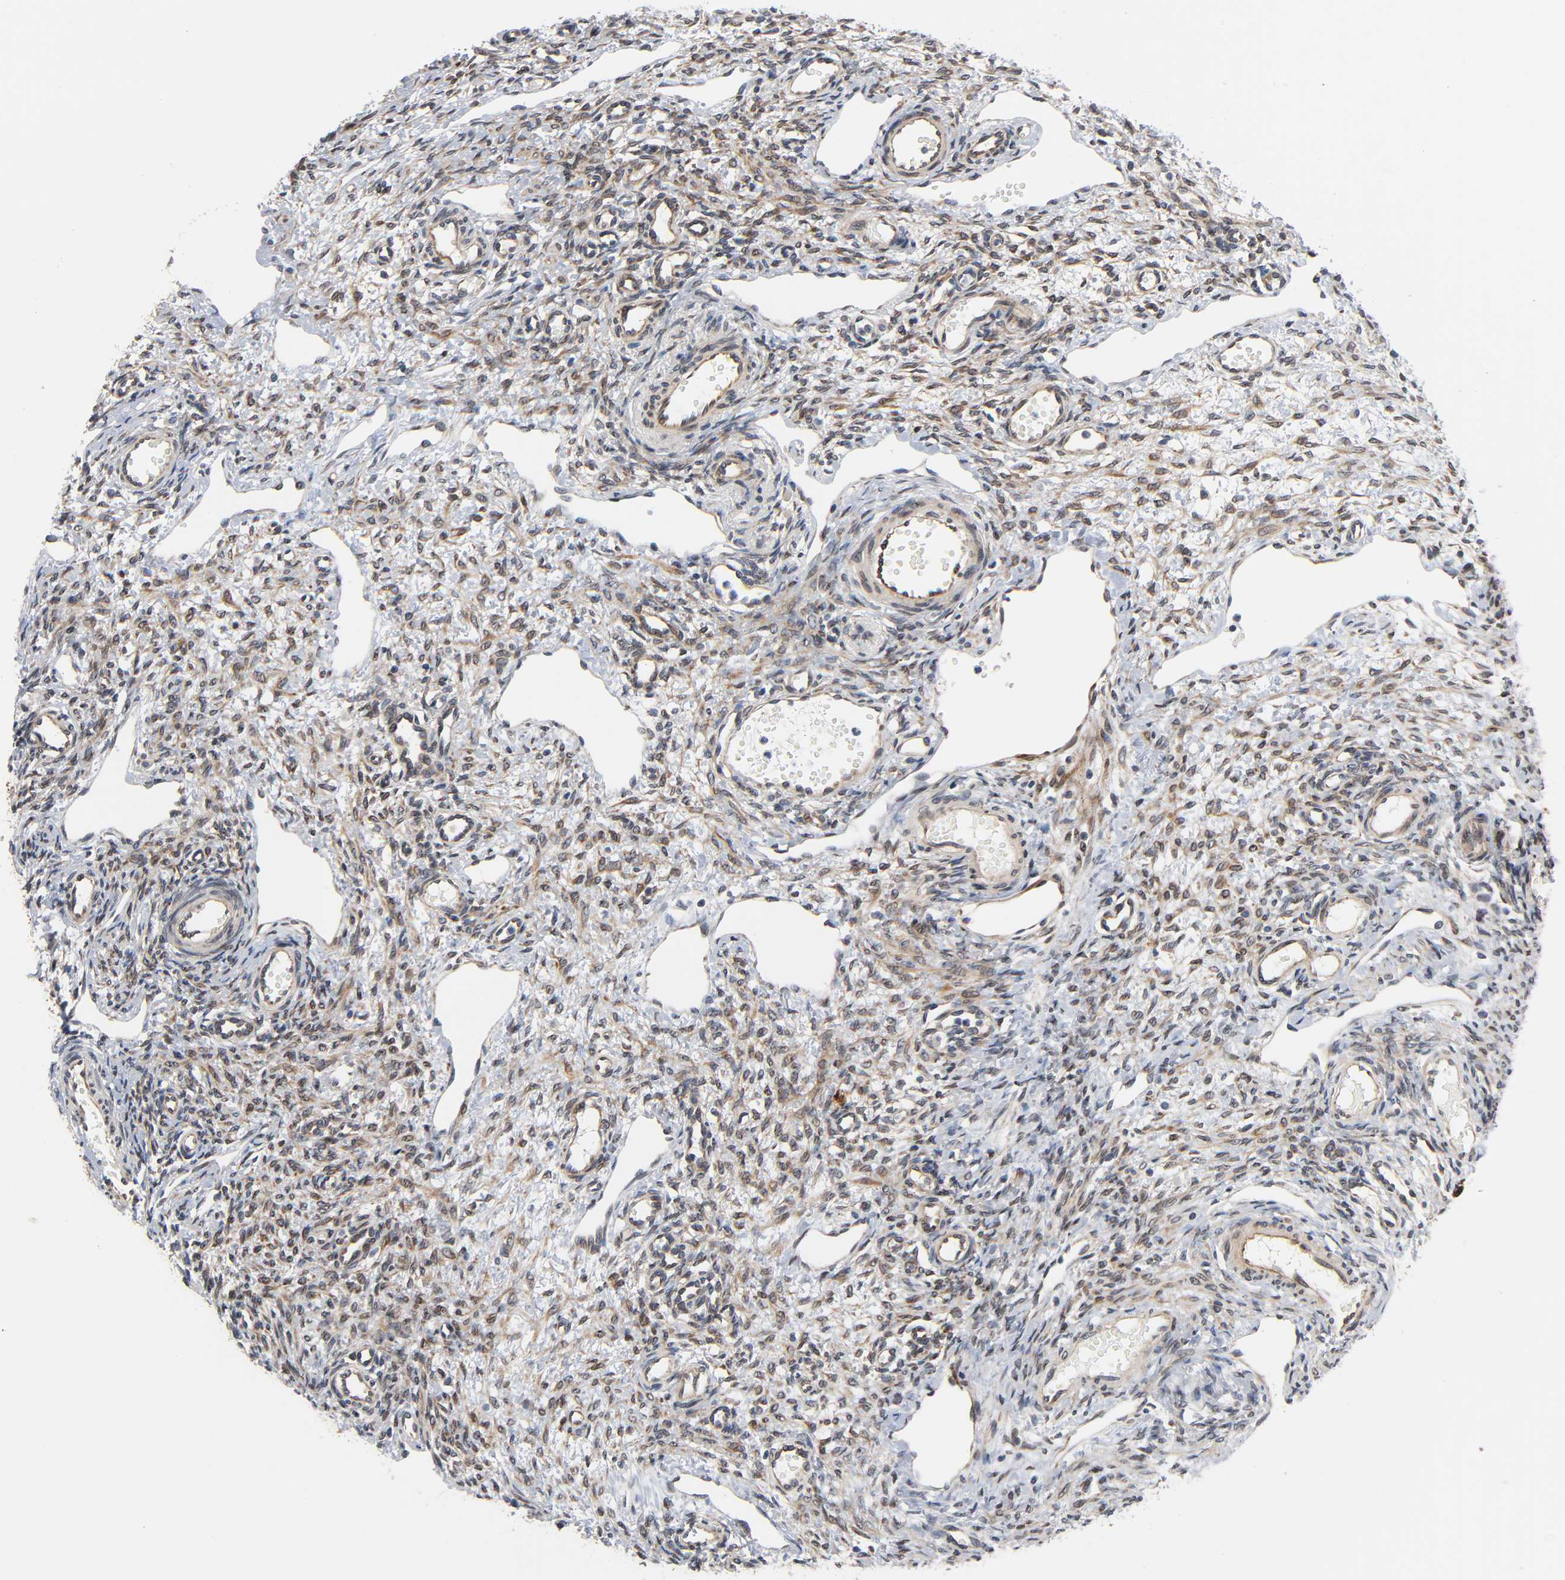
{"staining": {"intensity": "weak", "quantity": "25%-75%", "location": "cytoplasmic/membranous"}, "tissue": "ovary", "cell_type": "Follicle cells", "image_type": "normal", "snomed": [{"axis": "morphology", "description": "Normal tissue, NOS"}, {"axis": "topography", "description": "Ovary"}], "caption": "Immunohistochemistry micrograph of normal ovary: ovary stained using IHC reveals low levels of weak protein expression localized specifically in the cytoplasmic/membranous of follicle cells, appearing as a cytoplasmic/membranous brown color.", "gene": "ASB6", "patient": {"sex": "female", "age": 33}}